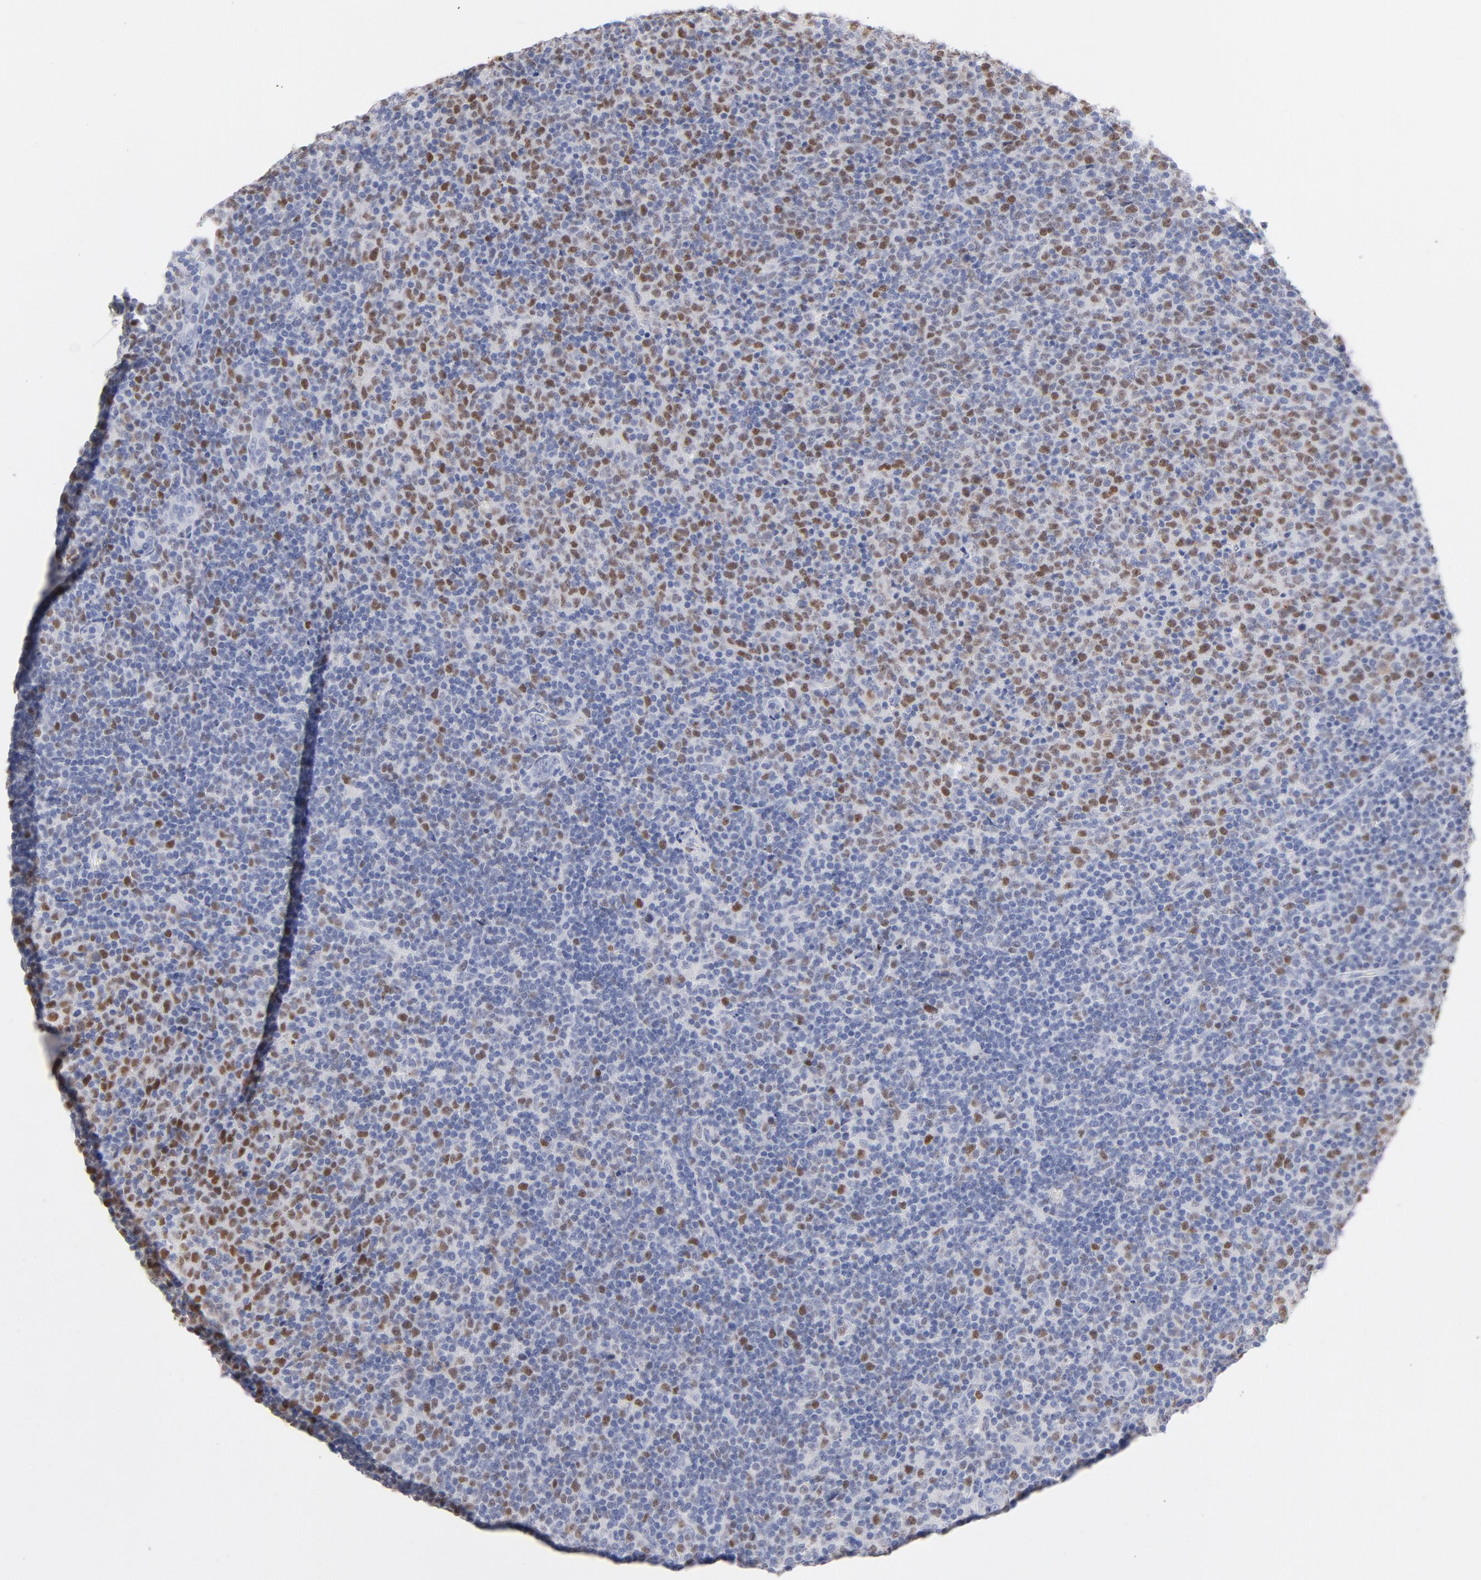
{"staining": {"intensity": "strong", "quantity": "25%-75%", "location": "nuclear"}, "tissue": "lymphoma", "cell_type": "Tumor cells", "image_type": "cancer", "snomed": [{"axis": "morphology", "description": "Malignant lymphoma, non-Hodgkin's type, Low grade"}, {"axis": "topography", "description": "Lymph node"}], "caption": "Immunohistochemistry of malignant lymphoma, non-Hodgkin's type (low-grade) demonstrates high levels of strong nuclear staining in about 25%-75% of tumor cells. The protein is stained brown, and the nuclei are stained in blue (DAB (3,3'-diaminobenzidine) IHC with brightfield microscopy, high magnification).", "gene": "MCM7", "patient": {"sex": "male", "age": 70}}